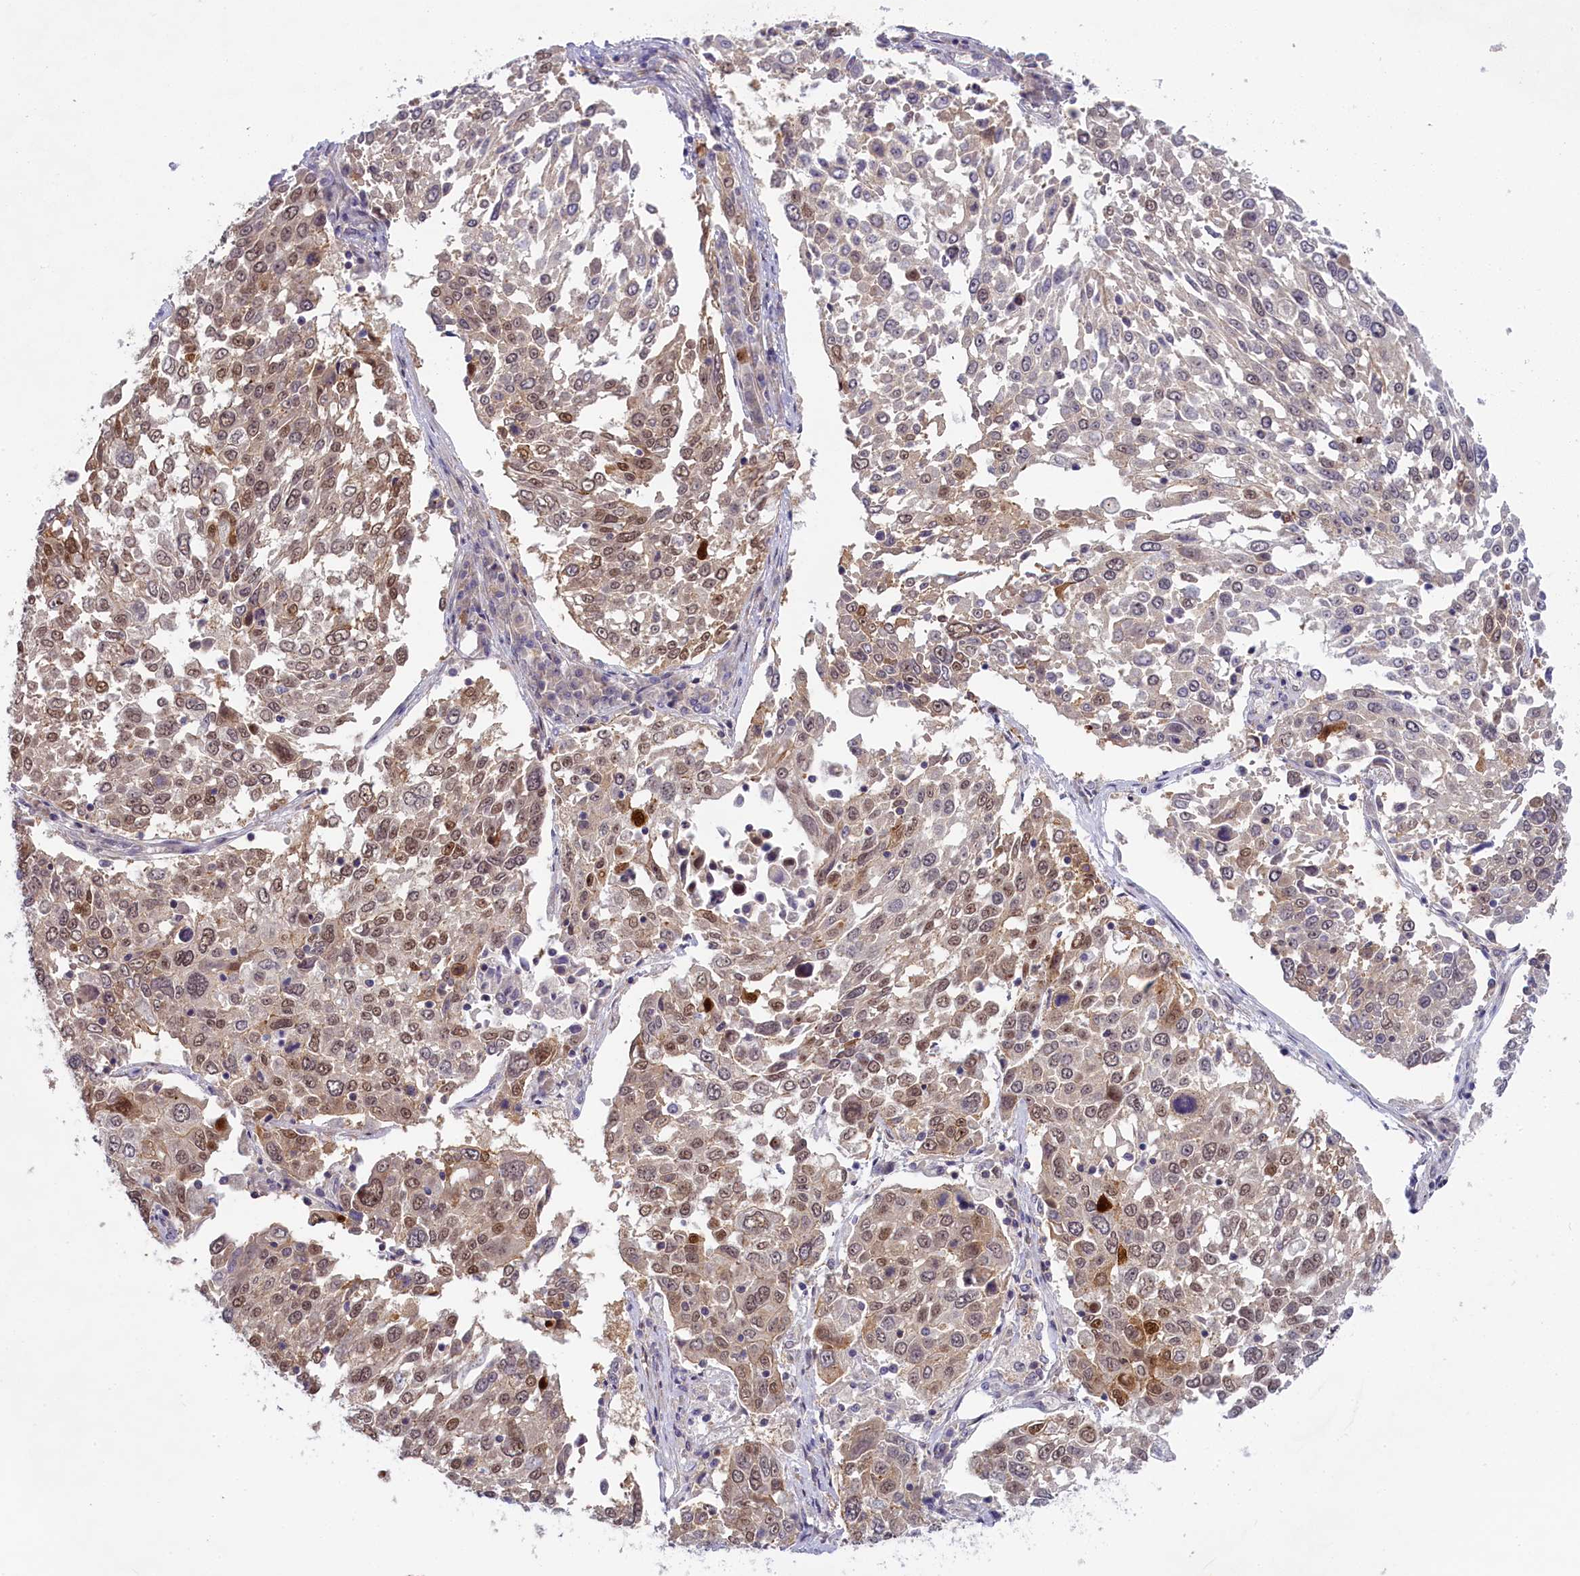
{"staining": {"intensity": "moderate", "quantity": "<25%", "location": "cytoplasmic/membranous,nuclear"}, "tissue": "lung cancer", "cell_type": "Tumor cells", "image_type": "cancer", "snomed": [{"axis": "morphology", "description": "Squamous cell carcinoma, NOS"}, {"axis": "topography", "description": "Lung"}], "caption": "Immunohistochemistry (IHC) of lung cancer shows low levels of moderate cytoplasmic/membranous and nuclear positivity in about <25% of tumor cells. (DAB (3,3'-diaminobenzidine) = brown stain, brightfield microscopy at high magnification).", "gene": "CCL23", "patient": {"sex": "male", "age": 65}}